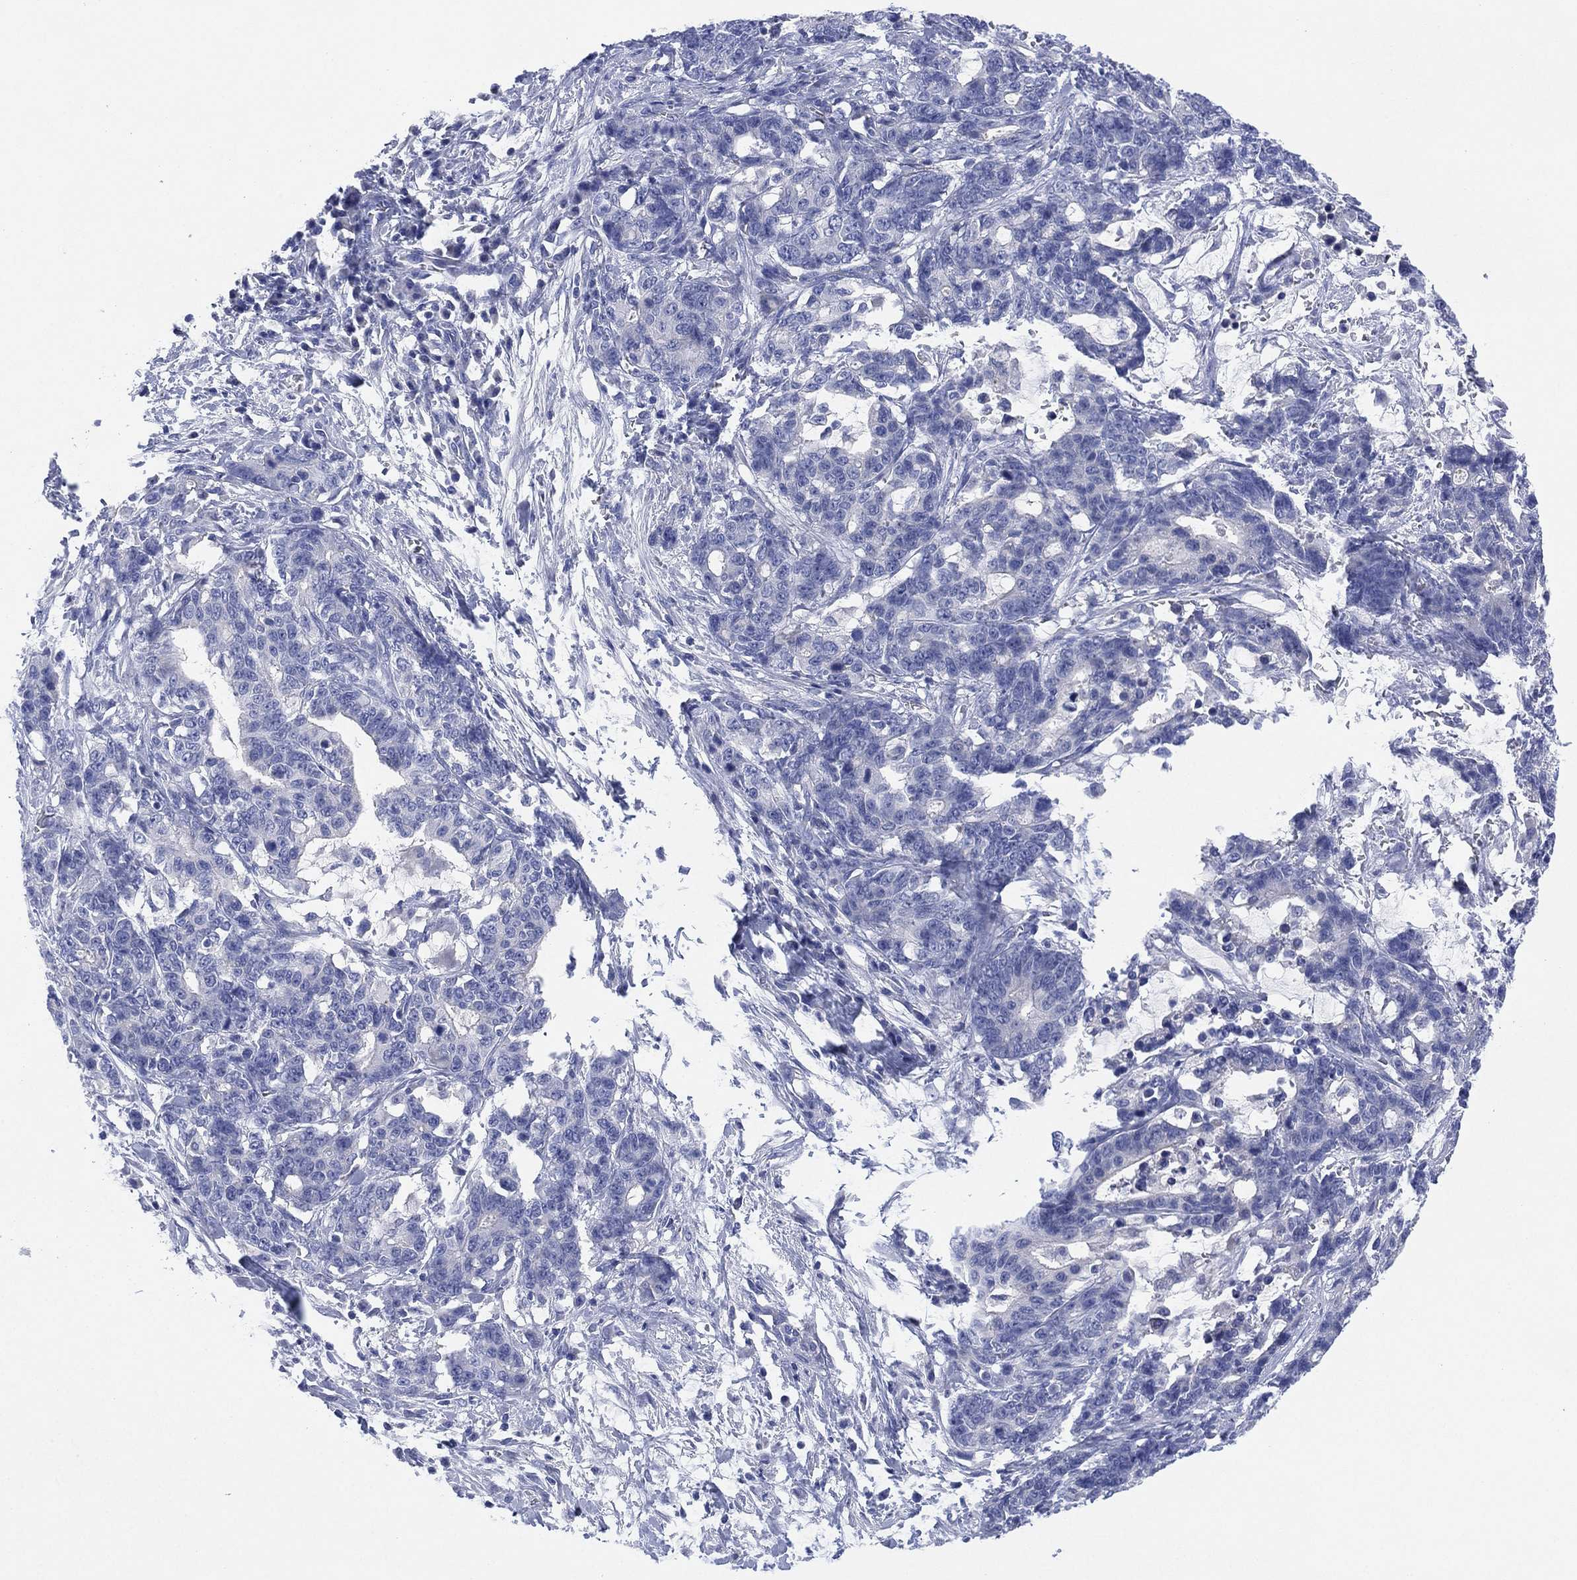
{"staining": {"intensity": "negative", "quantity": "none", "location": "none"}, "tissue": "stomach cancer", "cell_type": "Tumor cells", "image_type": "cancer", "snomed": [{"axis": "morphology", "description": "Normal tissue, NOS"}, {"axis": "morphology", "description": "Adenocarcinoma, NOS"}, {"axis": "topography", "description": "Stomach"}], "caption": "The histopathology image reveals no staining of tumor cells in adenocarcinoma (stomach).", "gene": "CHRNA3", "patient": {"sex": "female", "age": 64}}